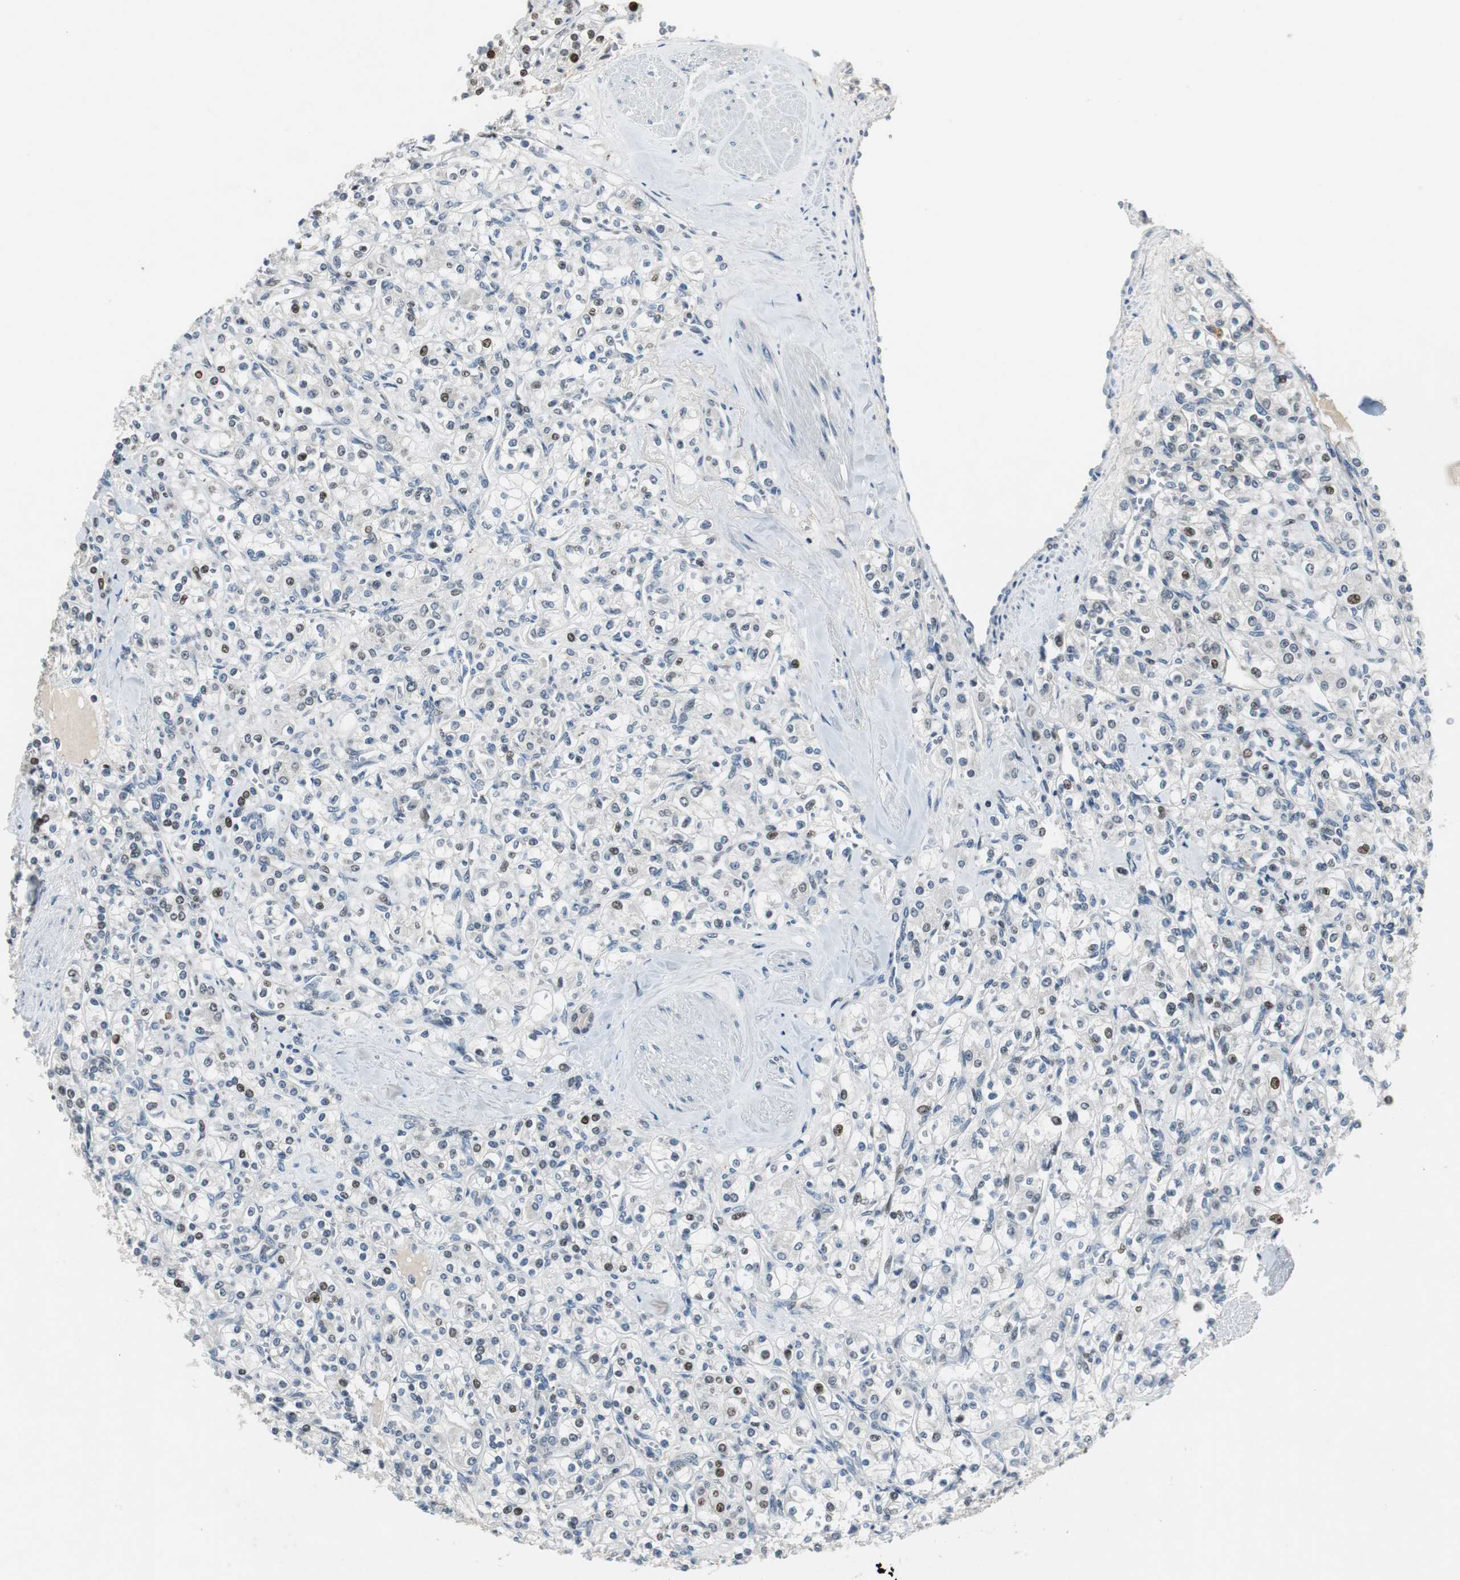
{"staining": {"intensity": "moderate", "quantity": "<25%", "location": "nuclear"}, "tissue": "renal cancer", "cell_type": "Tumor cells", "image_type": "cancer", "snomed": [{"axis": "morphology", "description": "Adenocarcinoma, NOS"}, {"axis": "topography", "description": "Kidney"}], "caption": "A low amount of moderate nuclear positivity is identified in about <25% of tumor cells in renal cancer (adenocarcinoma) tissue.", "gene": "AJUBA", "patient": {"sex": "male", "age": 77}}